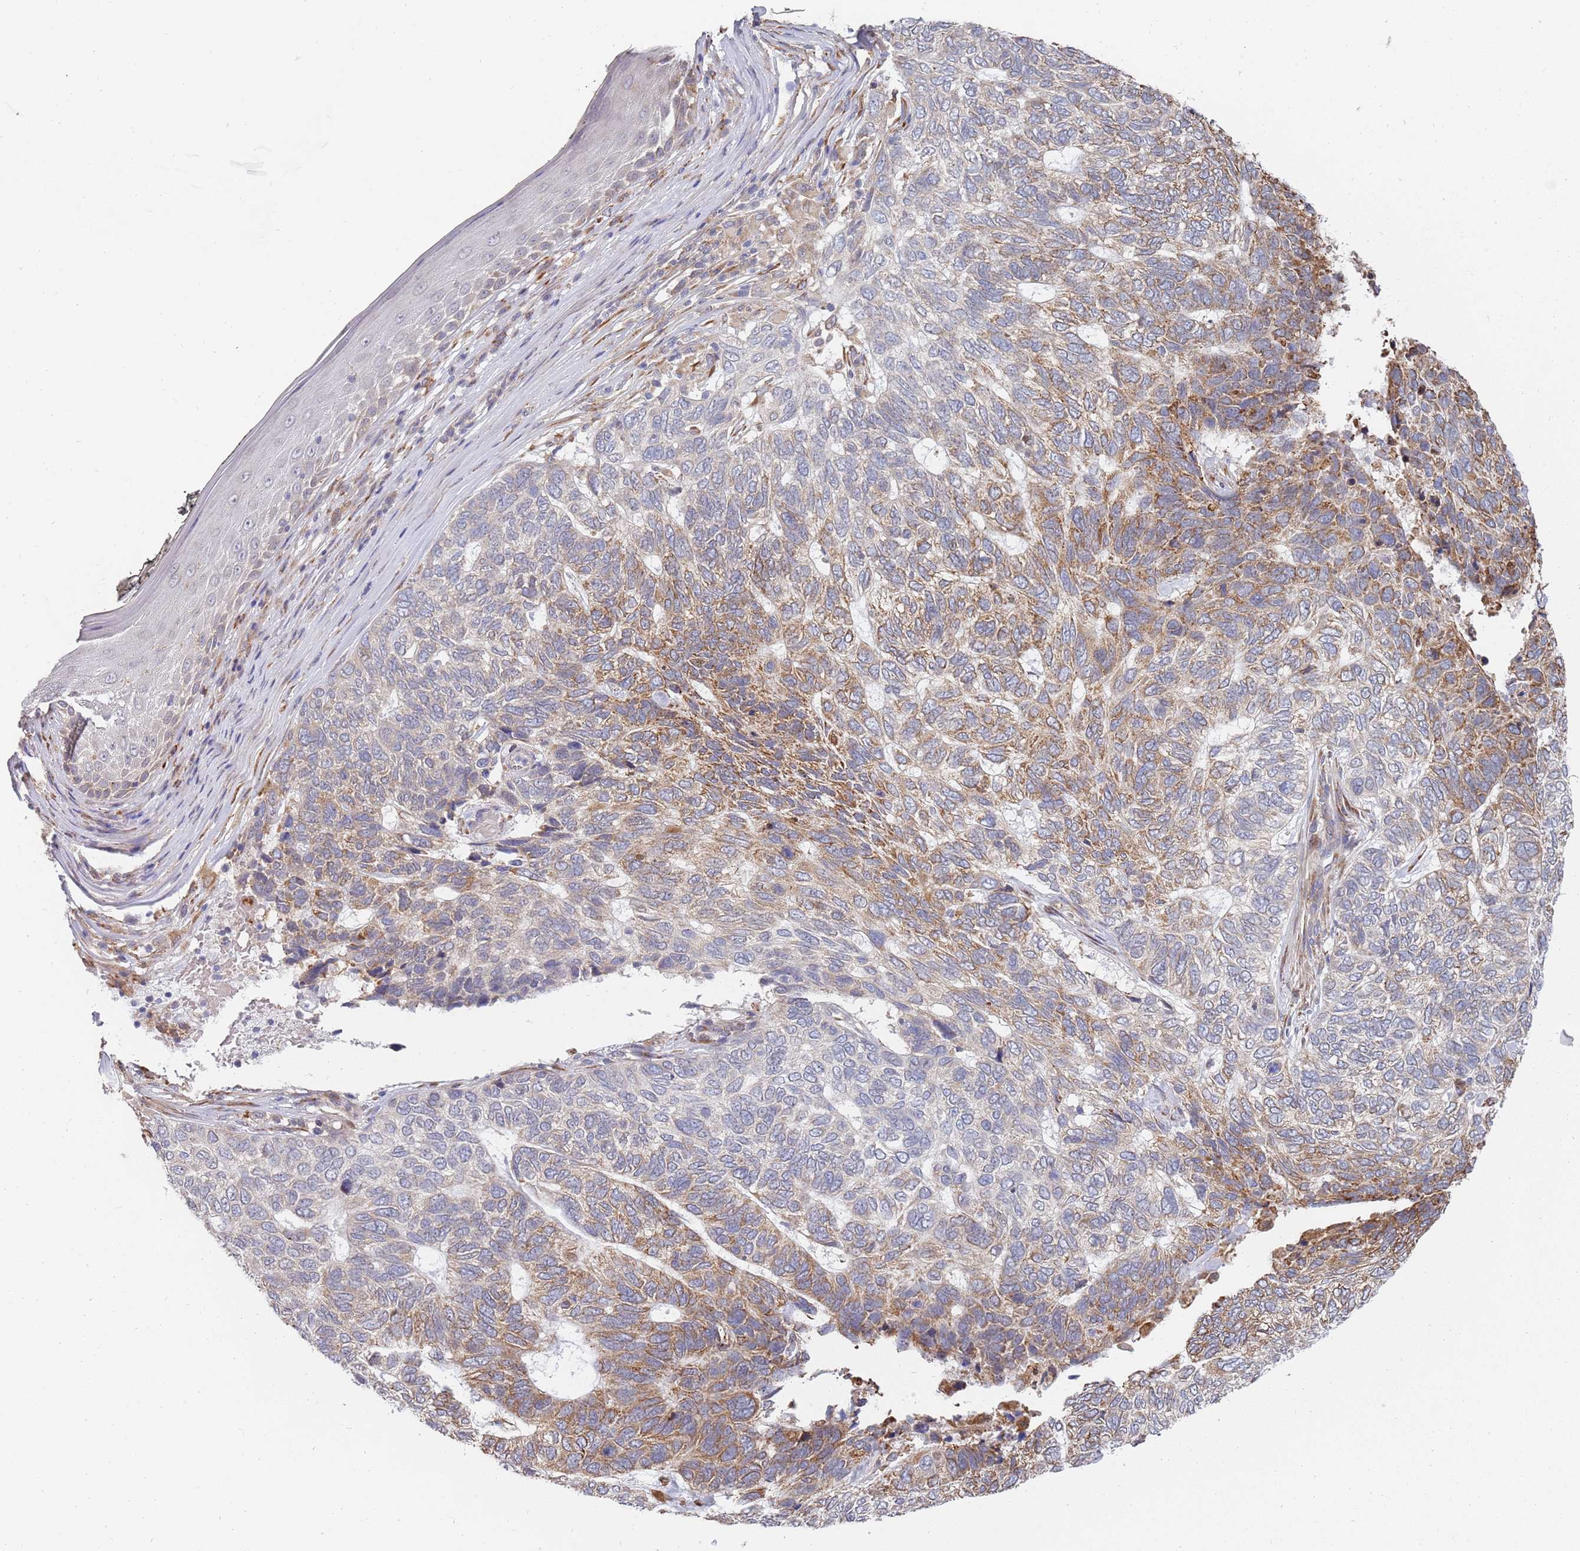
{"staining": {"intensity": "moderate", "quantity": "25%-75%", "location": "cytoplasmic/membranous"}, "tissue": "skin cancer", "cell_type": "Tumor cells", "image_type": "cancer", "snomed": [{"axis": "morphology", "description": "Basal cell carcinoma"}, {"axis": "topography", "description": "Skin"}], "caption": "About 25%-75% of tumor cells in skin basal cell carcinoma display moderate cytoplasmic/membranous protein expression as visualized by brown immunohistochemical staining.", "gene": "VRK2", "patient": {"sex": "female", "age": 65}}